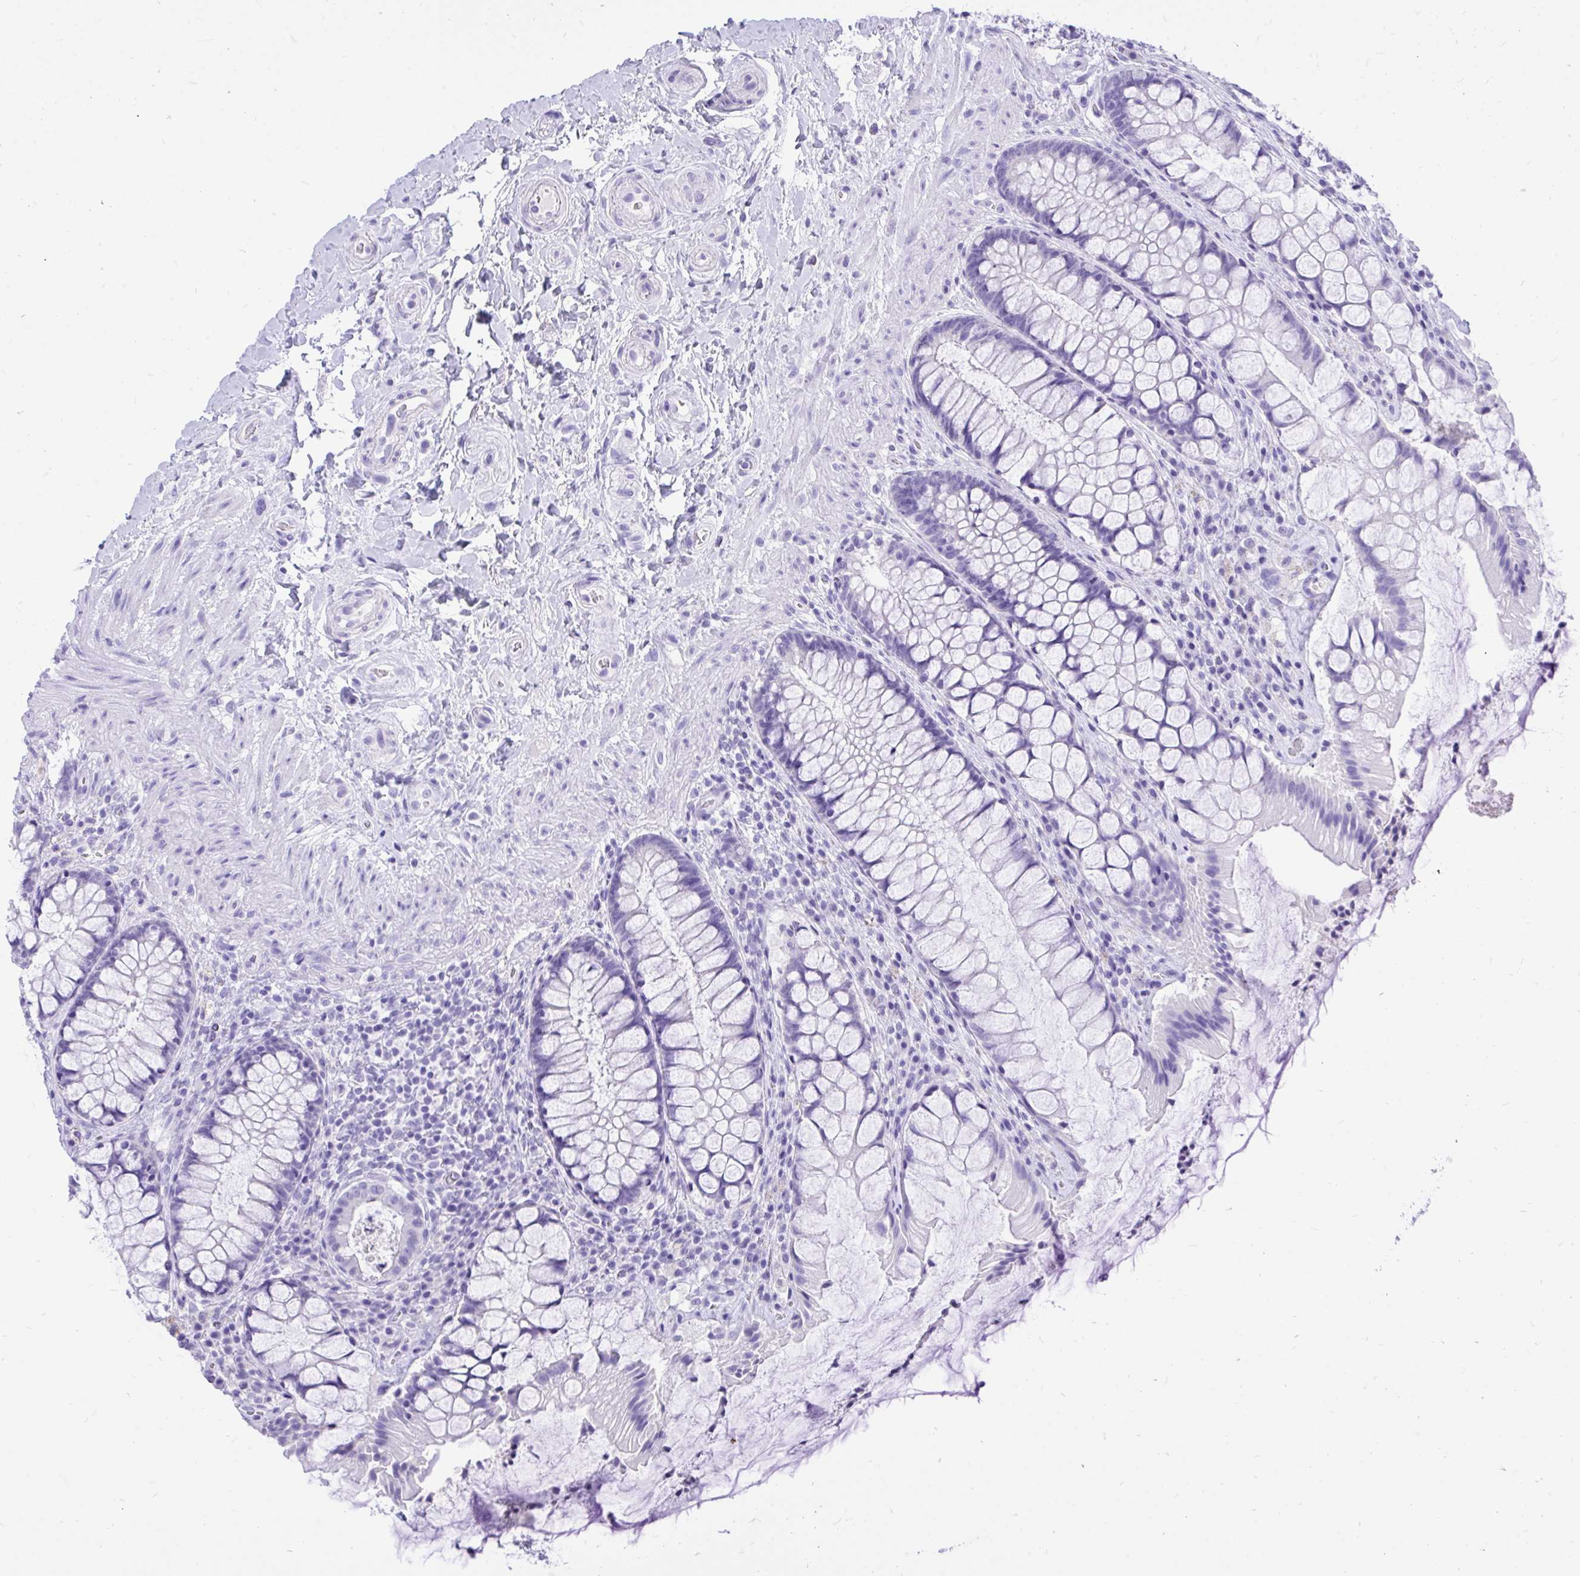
{"staining": {"intensity": "negative", "quantity": "none", "location": "none"}, "tissue": "rectum", "cell_type": "Glandular cells", "image_type": "normal", "snomed": [{"axis": "morphology", "description": "Normal tissue, NOS"}, {"axis": "topography", "description": "Rectum"}], "caption": "The micrograph exhibits no significant positivity in glandular cells of rectum. Brightfield microscopy of IHC stained with DAB (3,3'-diaminobenzidine) (brown) and hematoxylin (blue), captured at high magnification.", "gene": "MON1A", "patient": {"sex": "female", "age": 58}}